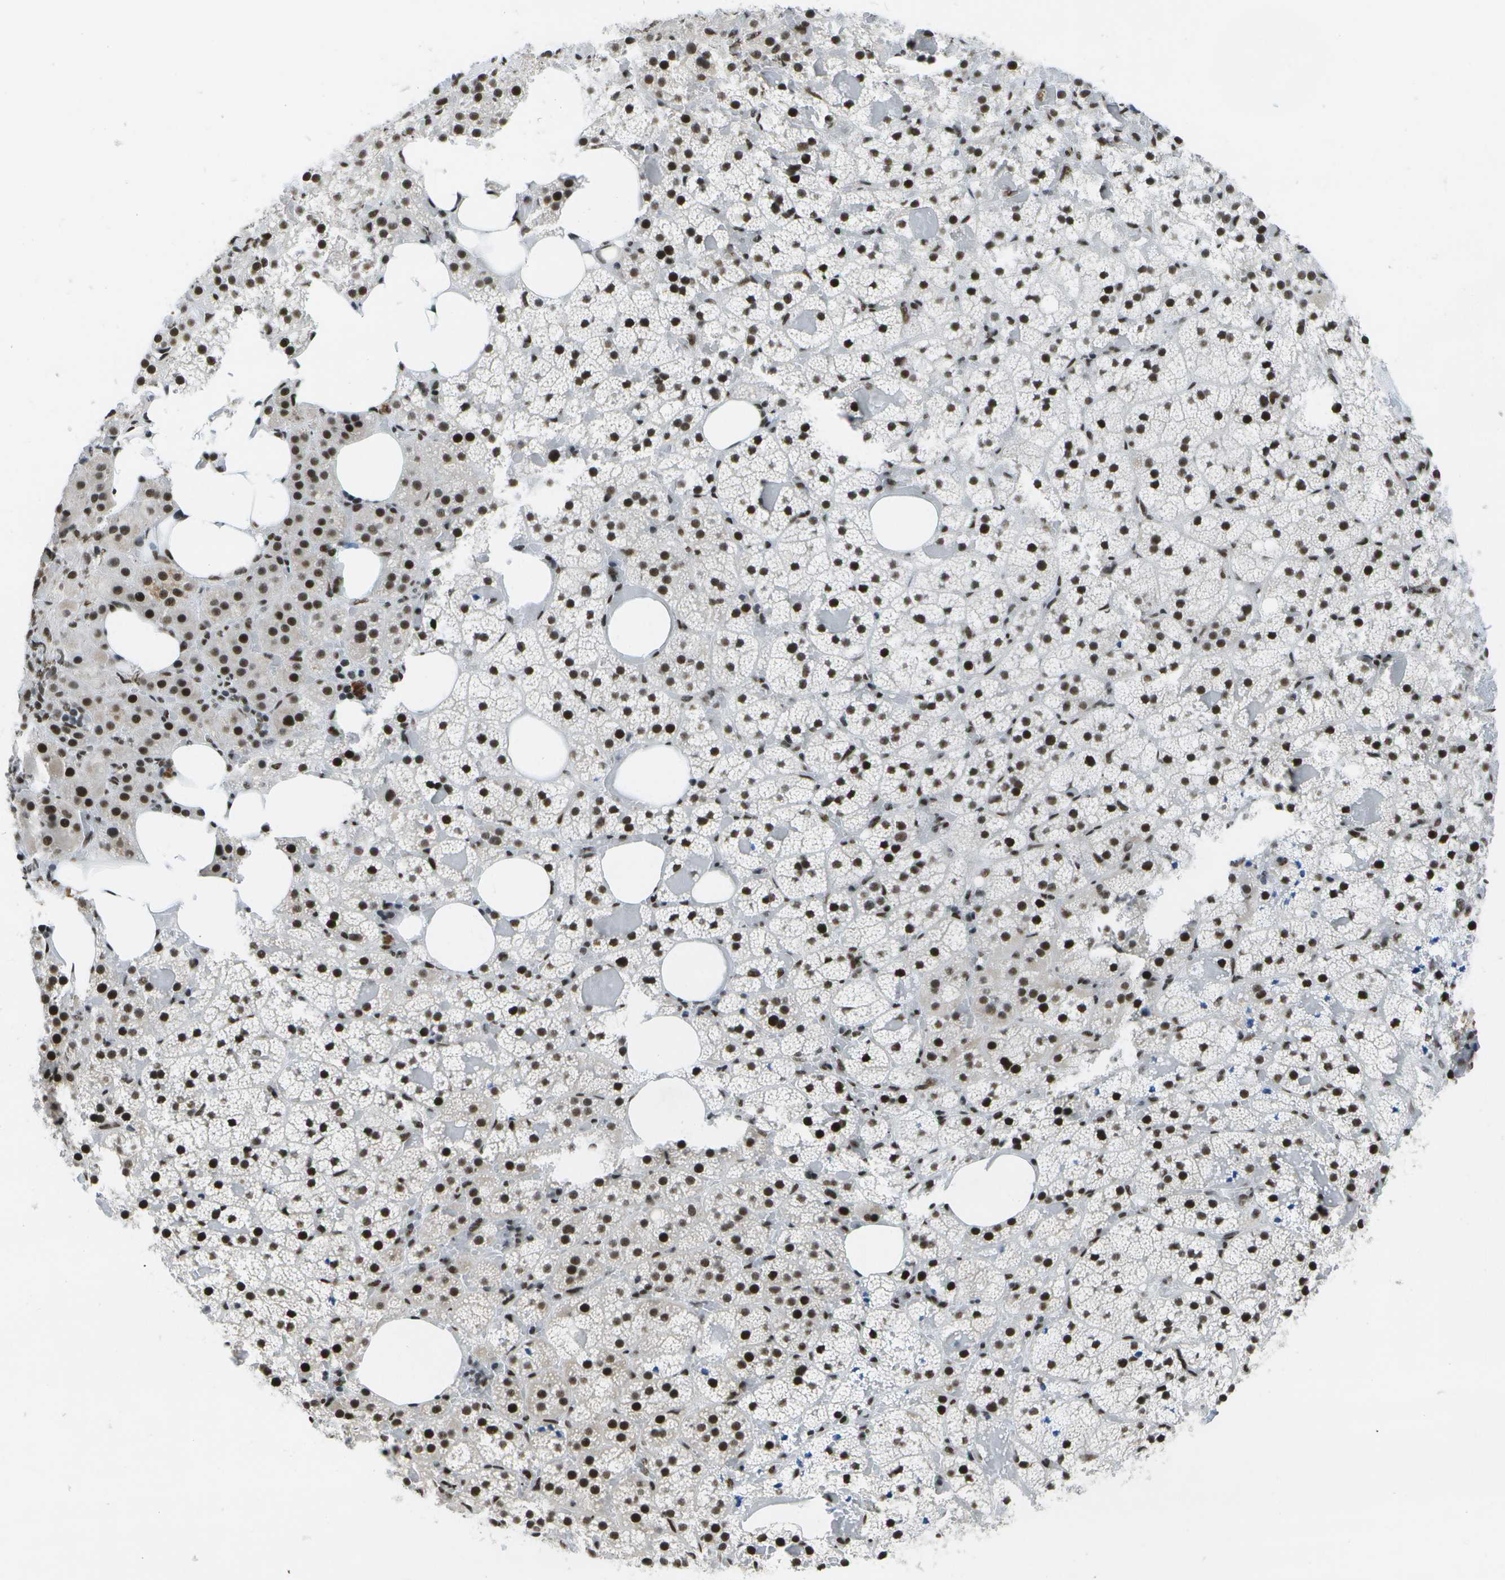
{"staining": {"intensity": "strong", "quantity": ">75%", "location": "nuclear"}, "tissue": "adrenal gland", "cell_type": "Glandular cells", "image_type": "normal", "snomed": [{"axis": "morphology", "description": "Normal tissue, NOS"}, {"axis": "topography", "description": "Adrenal gland"}], "caption": "The image demonstrates immunohistochemical staining of normal adrenal gland. There is strong nuclear staining is seen in about >75% of glandular cells.", "gene": "NSRP1", "patient": {"sex": "female", "age": 59}}